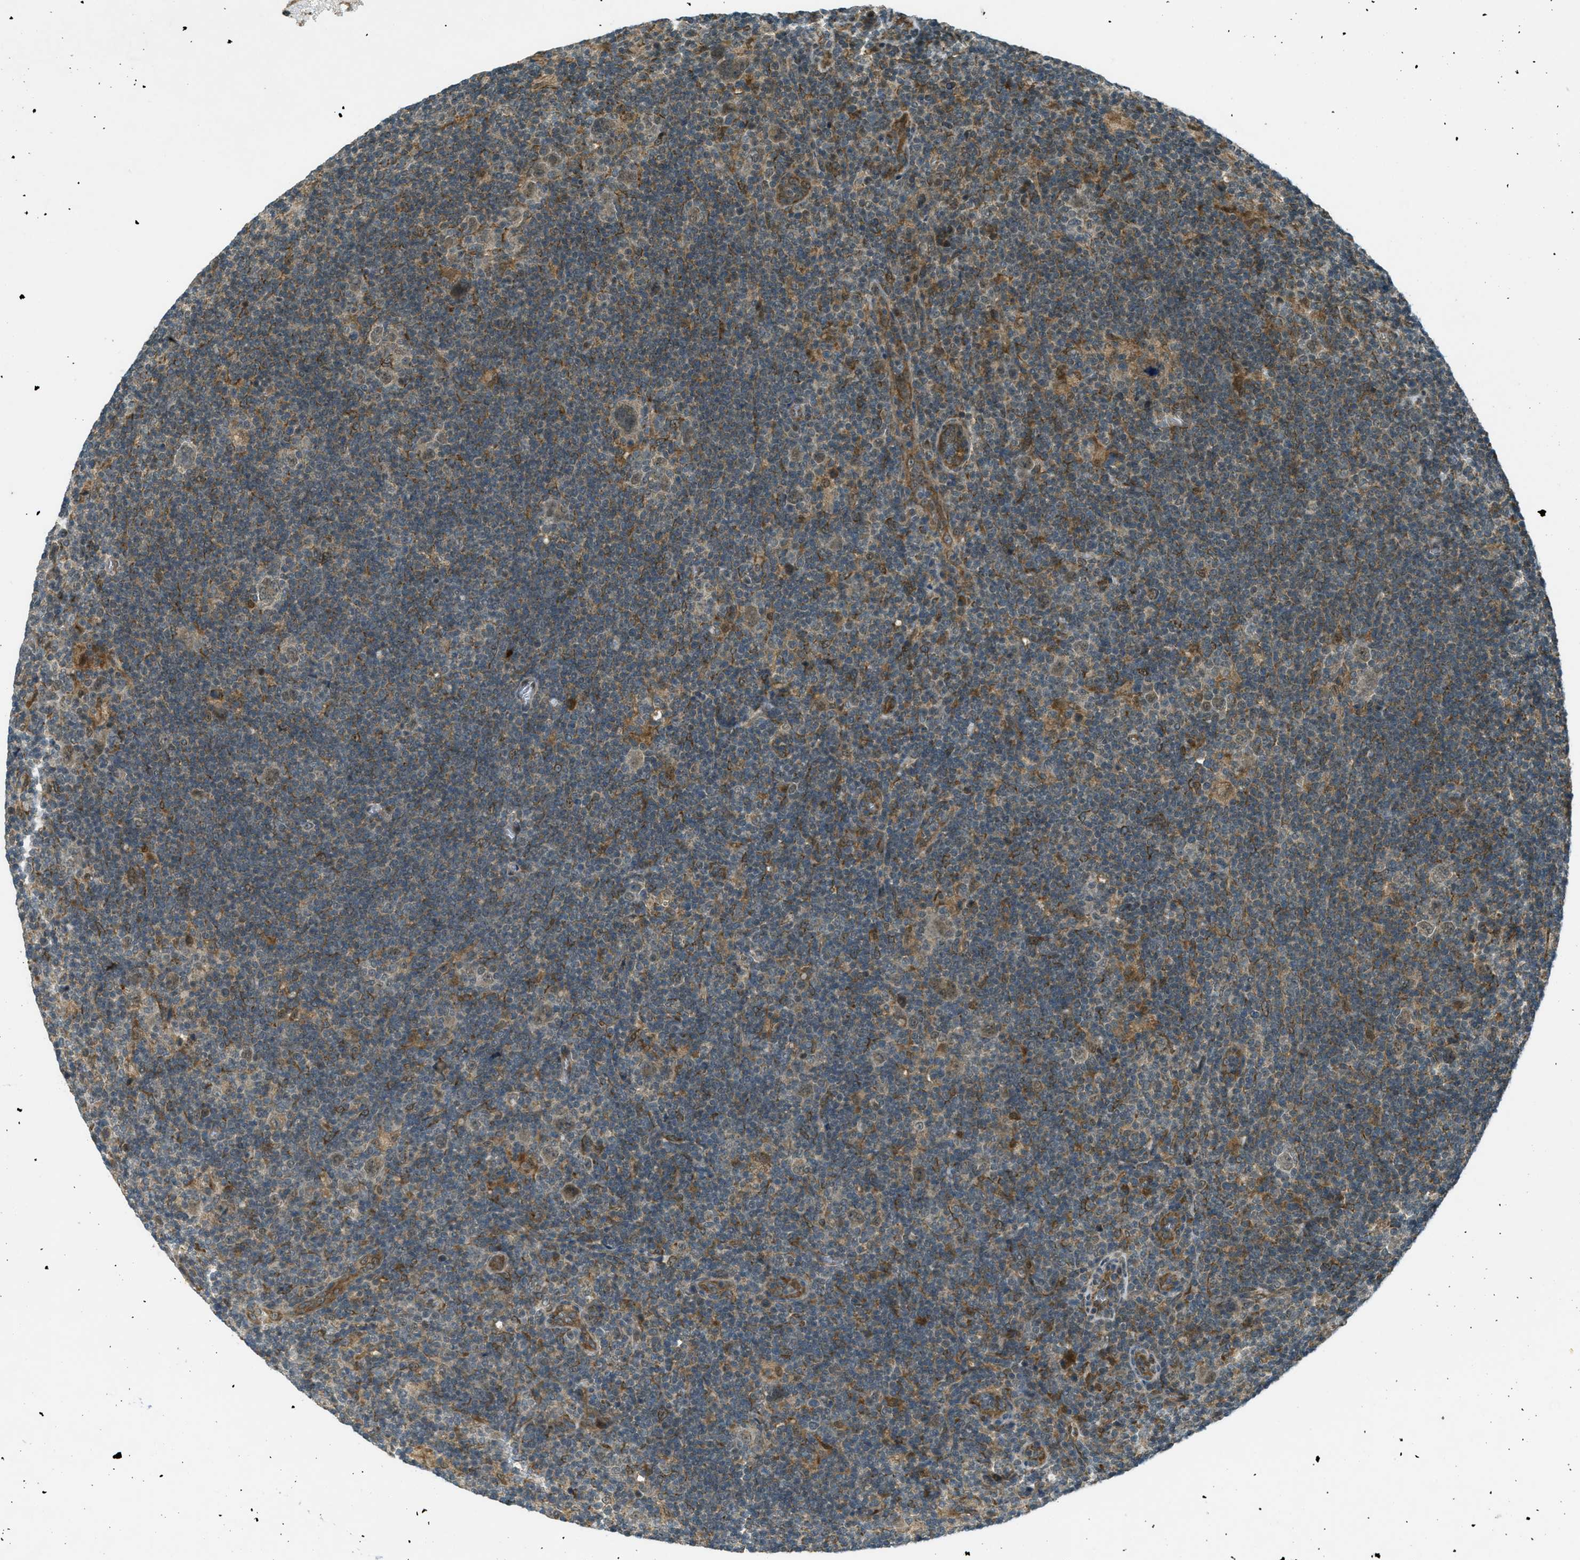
{"staining": {"intensity": "weak", "quantity": "25%-75%", "location": "cytoplasmic/membranous"}, "tissue": "lymphoma", "cell_type": "Tumor cells", "image_type": "cancer", "snomed": [{"axis": "morphology", "description": "Hodgkin's disease, NOS"}, {"axis": "topography", "description": "Lymph node"}], "caption": "DAB immunohistochemical staining of human lymphoma demonstrates weak cytoplasmic/membranous protein staining in about 25%-75% of tumor cells.", "gene": "EIF2AK3", "patient": {"sex": "female", "age": 57}}